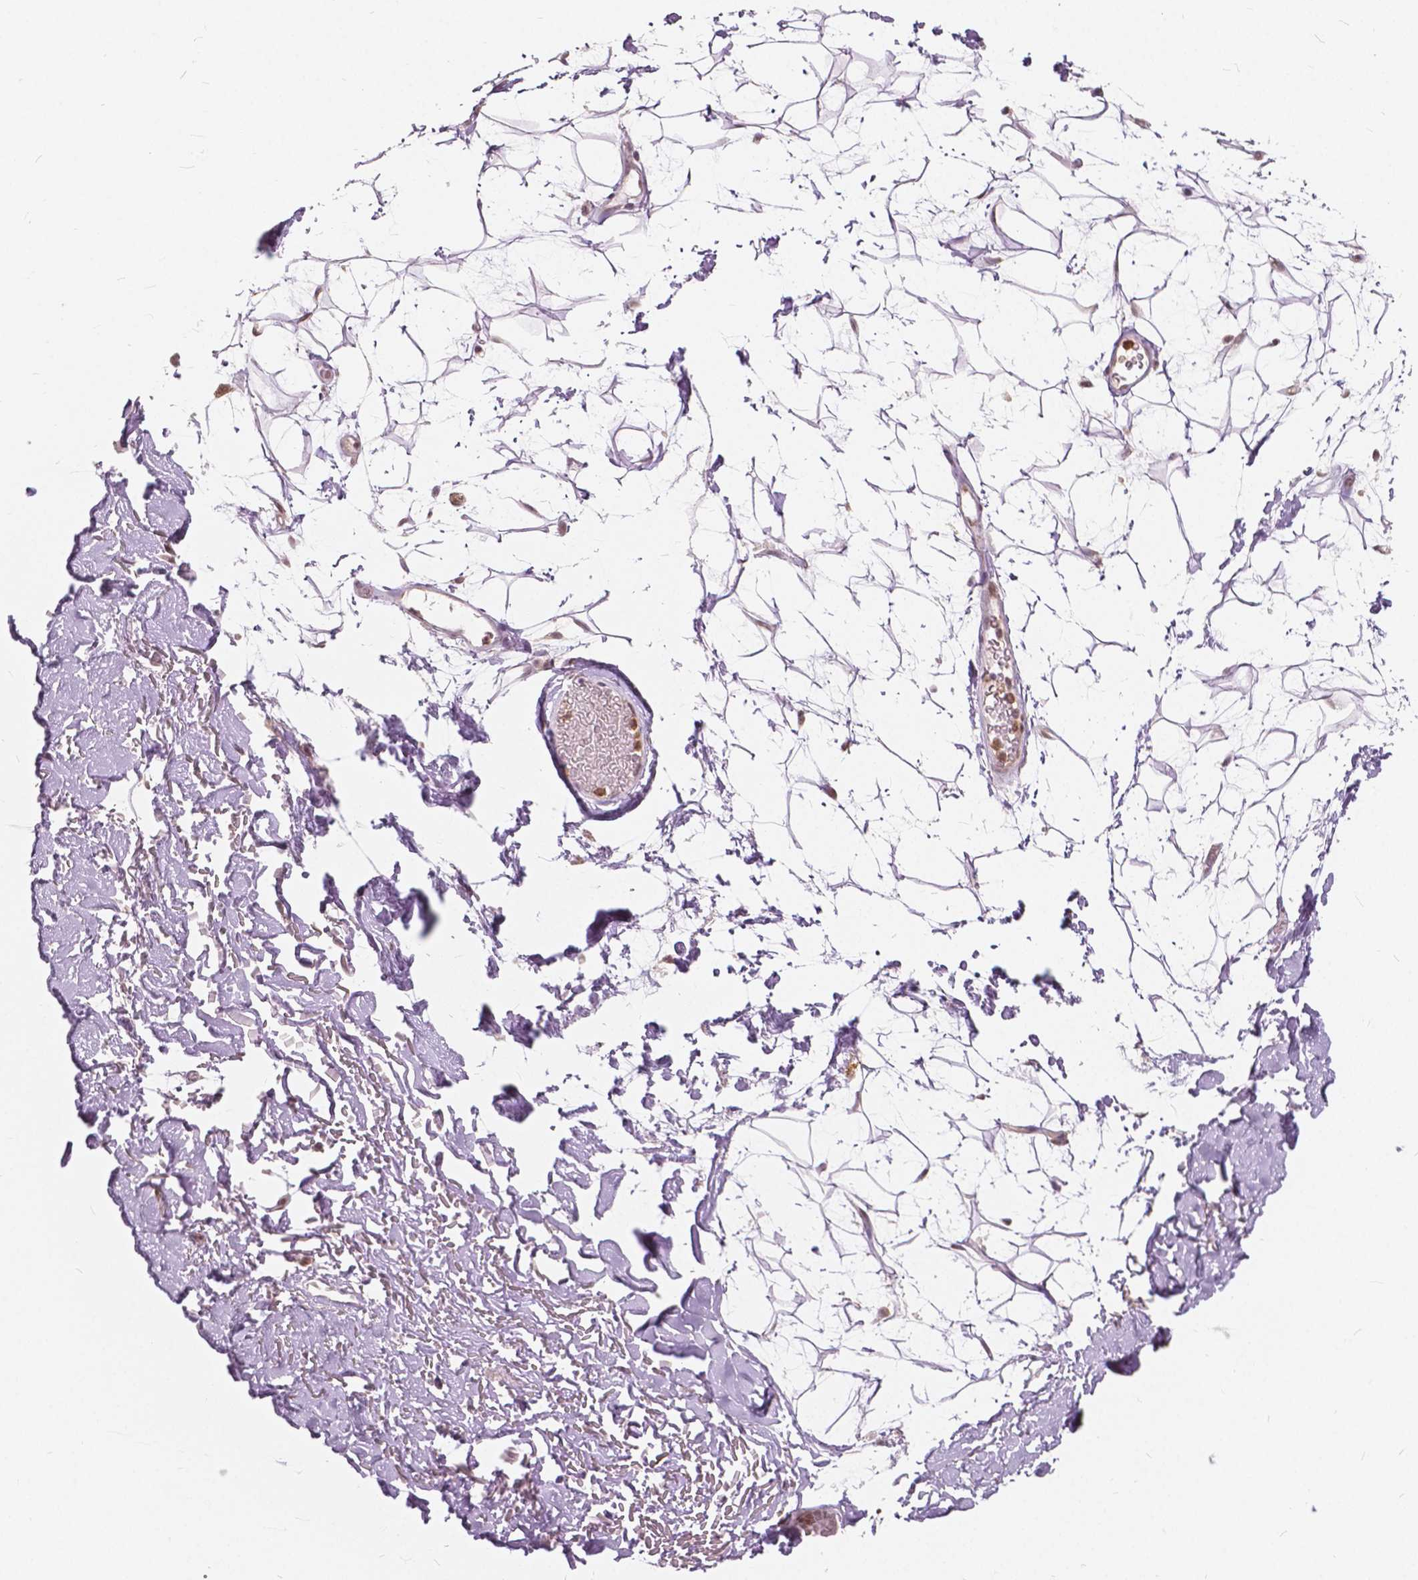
{"staining": {"intensity": "moderate", "quantity": "25%-75%", "location": "nuclear"}, "tissue": "adipose tissue", "cell_type": "Adipocytes", "image_type": "normal", "snomed": [{"axis": "morphology", "description": "Normal tissue, NOS"}, {"axis": "topography", "description": "Anal"}, {"axis": "topography", "description": "Peripheral nerve tissue"}], "caption": "High-power microscopy captured an immunohistochemistry histopathology image of unremarkable adipose tissue, revealing moderate nuclear expression in approximately 25%-75% of adipocytes. (brown staining indicates protein expression, while blue staining denotes nuclei).", "gene": "DLX6", "patient": {"sex": "male", "age": 78}}